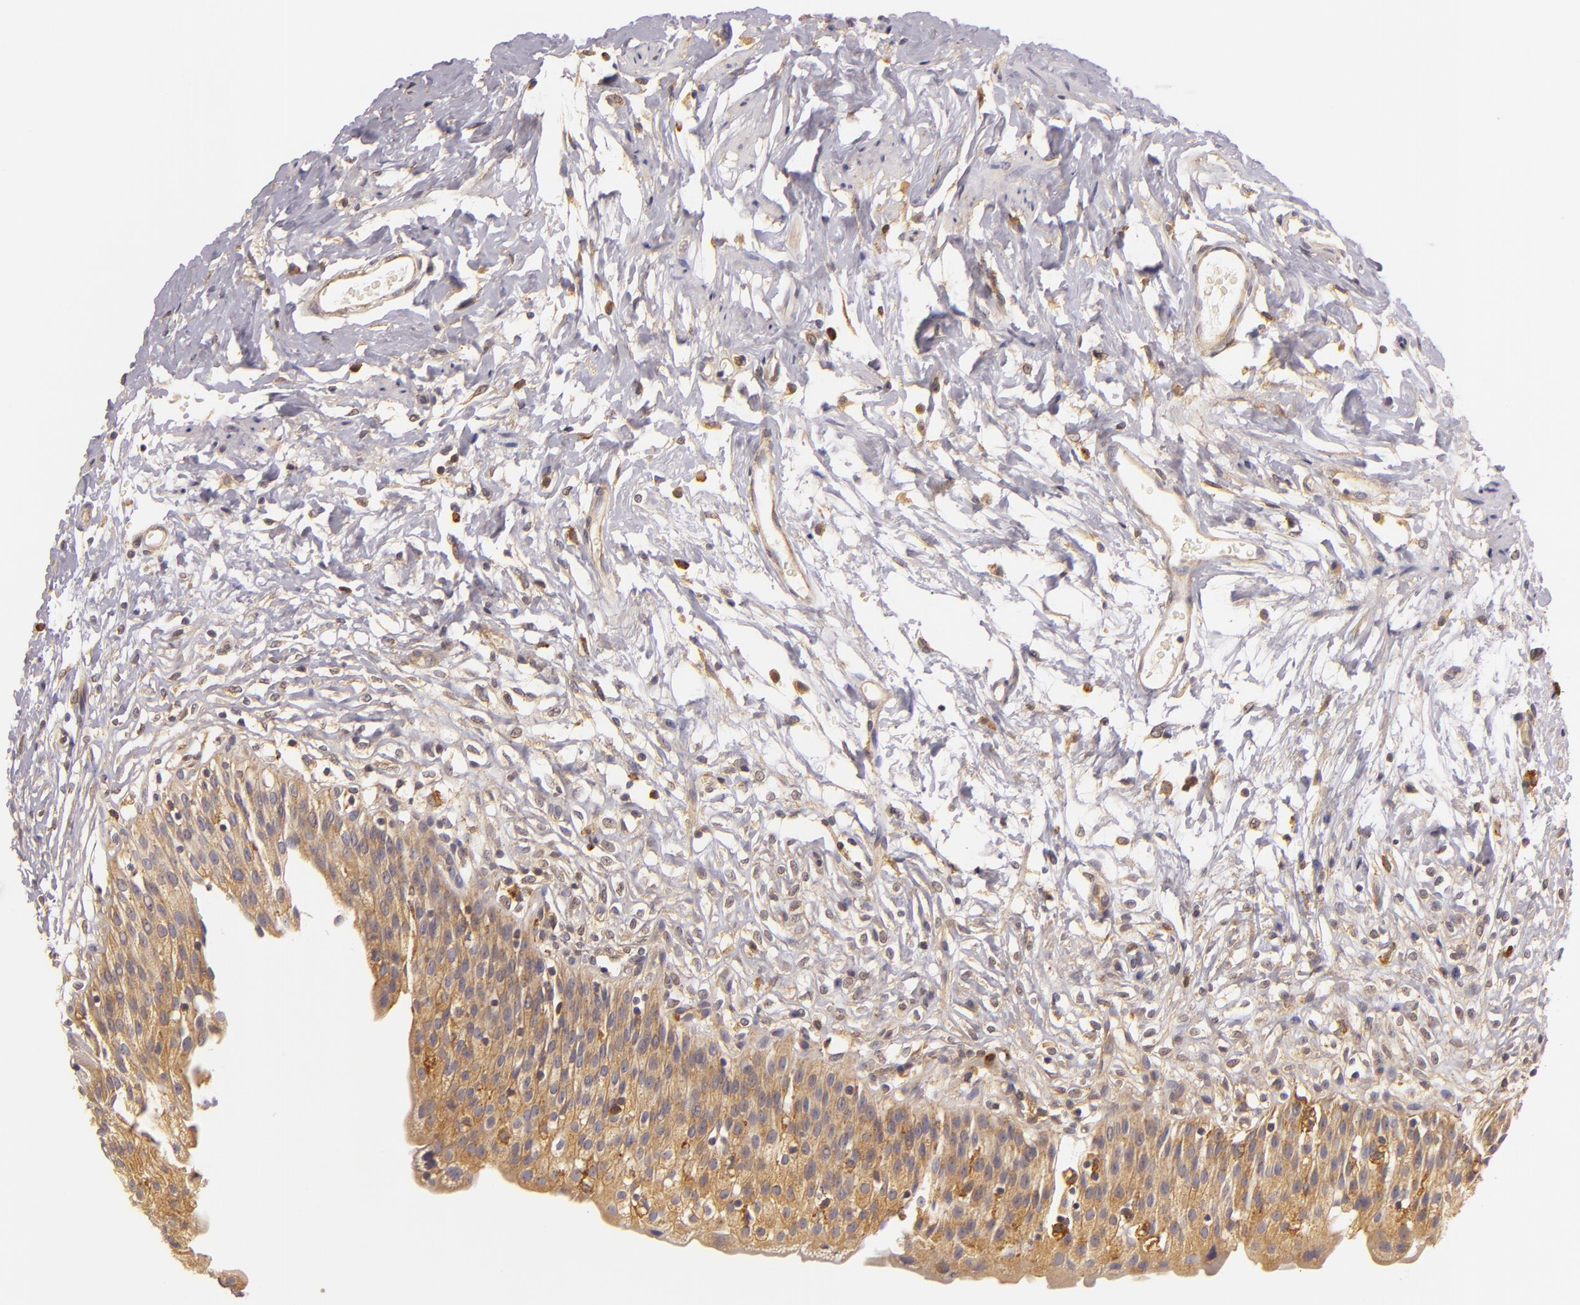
{"staining": {"intensity": "moderate", "quantity": ">75%", "location": "cytoplasmic/membranous"}, "tissue": "urinary bladder", "cell_type": "Urothelial cells", "image_type": "normal", "snomed": [{"axis": "morphology", "description": "Normal tissue, NOS"}, {"axis": "topography", "description": "Urinary bladder"}], "caption": "Immunohistochemistry photomicrograph of unremarkable human urinary bladder stained for a protein (brown), which demonstrates medium levels of moderate cytoplasmic/membranous positivity in about >75% of urothelial cells.", "gene": "TOM1", "patient": {"sex": "female", "age": 80}}